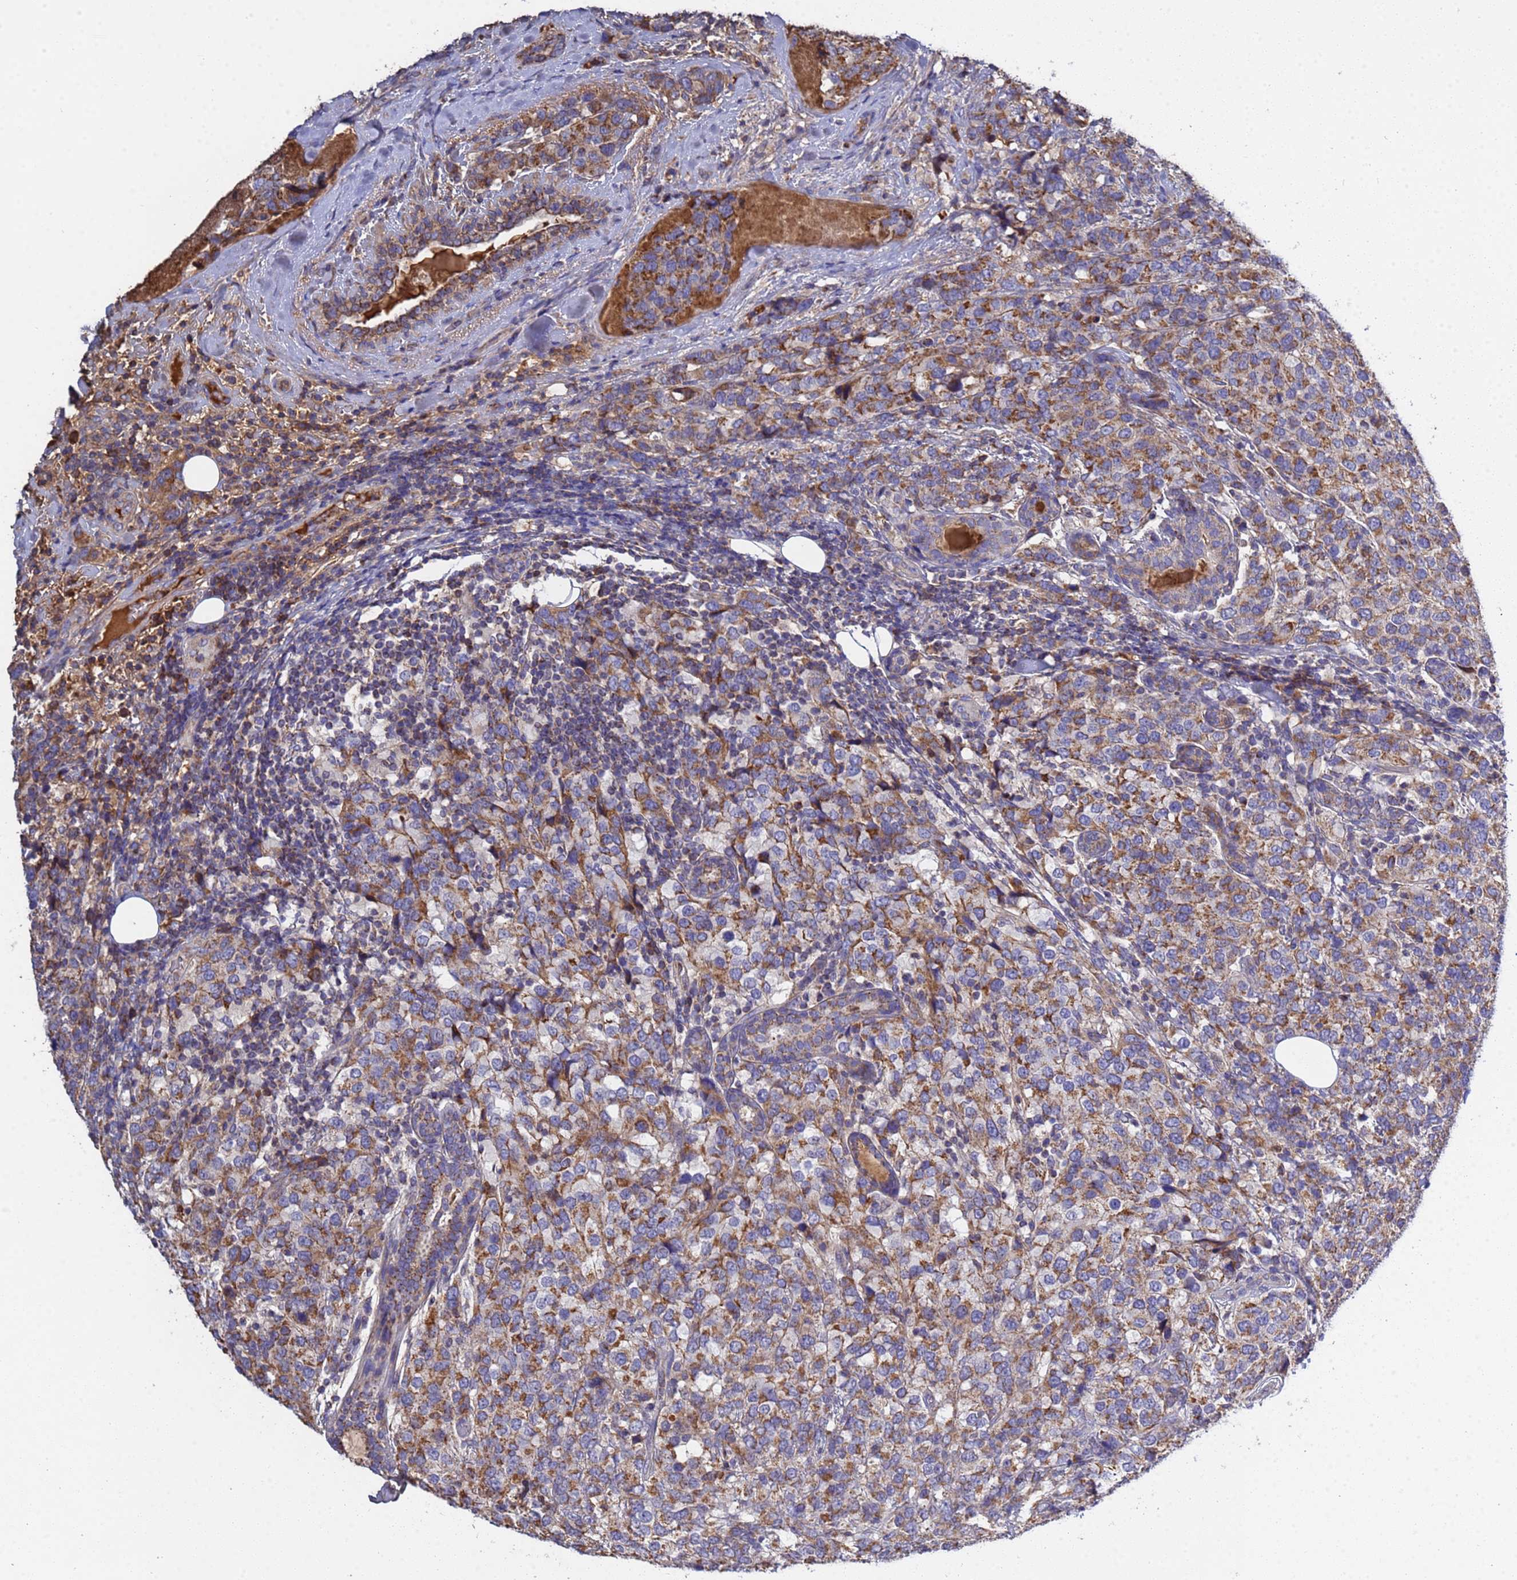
{"staining": {"intensity": "moderate", "quantity": ">75%", "location": "cytoplasmic/membranous"}, "tissue": "breast cancer", "cell_type": "Tumor cells", "image_type": "cancer", "snomed": [{"axis": "morphology", "description": "Lobular carcinoma"}, {"axis": "topography", "description": "Breast"}], "caption": "A photomicrograph showing moderate cytoplasmic/membranous expression in about >75% of tumor cells in lobular carcinoma (breast), as visualized by brown immunohistochemical staining.", "gene": "GLUD1", "patient": {"sex": "female", "age": 59}}